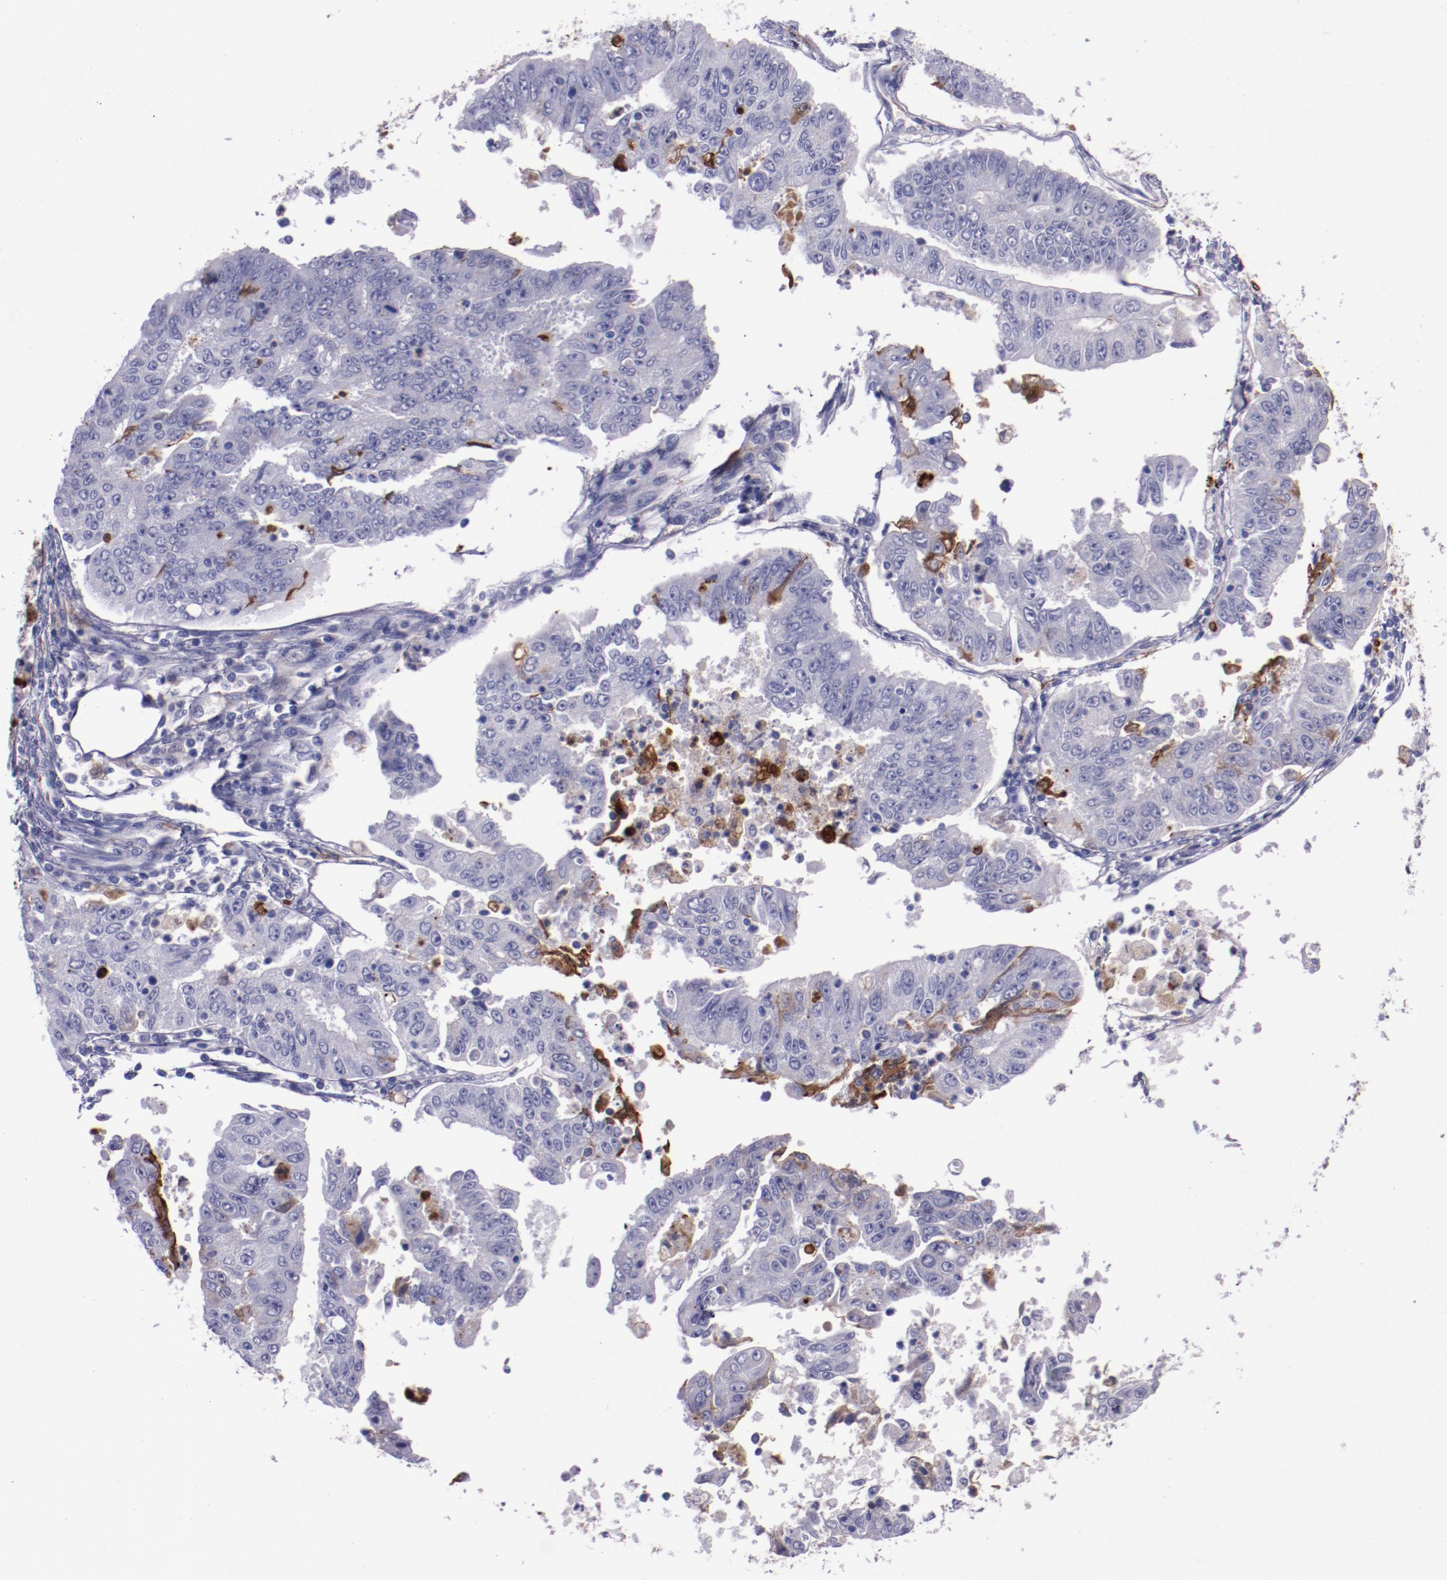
{"staining": {"intensity": "weak", "quantity": "<25%", "location": "cytoplasmic/membranous"}, "tissue": "endometrial cancer", "cell_type": "Tumor cells", "image_type": "cancer", "snomed": [{"axis": "morphology", "description": "Adenocarcinoma, NOS"}, {"axis": "topography", "description": "Endometrium"}], "caption": "The histopathology image shows no significant staining in tumor cells of adenocarcinoma (endometrial).", "gene": "APOH", "patient": {"sex": "female", "age": 42}}